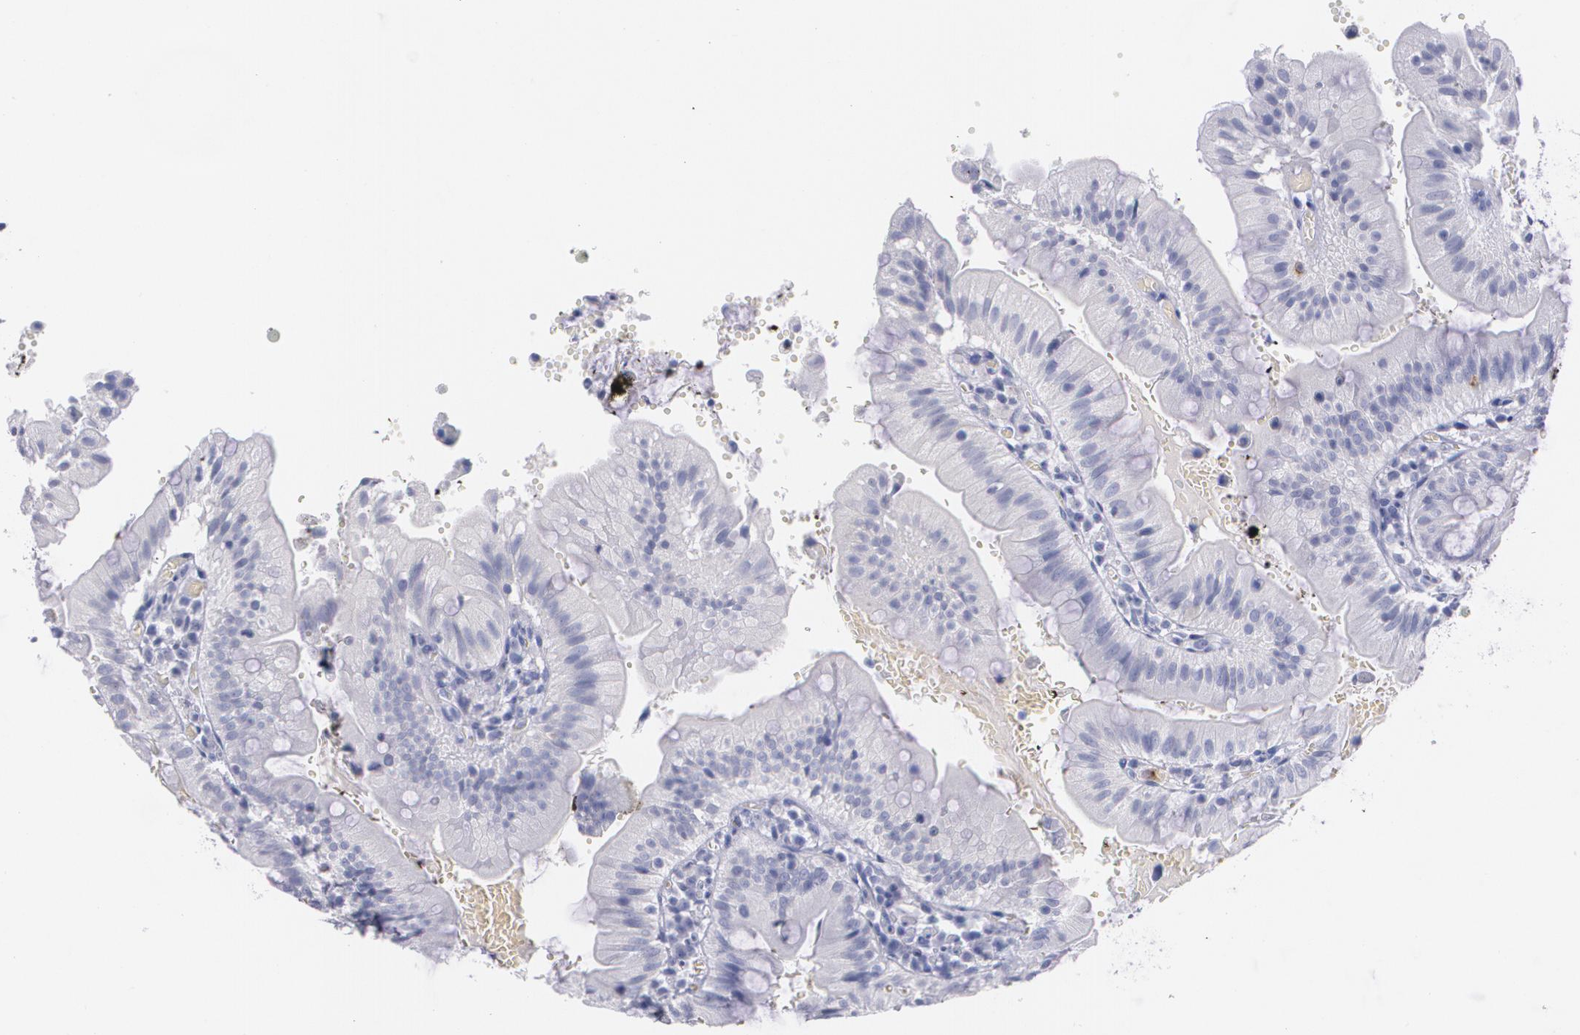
{"staining": {"intensity": "negative", "quantity": "none", "location": "none"}, "tissue": "small intestine", "cell_type": "Glandular cells", "image_type": "normal", "snomed": [{"axis": "morphology", "description": "Normal tissue, NOS"}, {"axis": "topography", "description": "Small intestine"}], "caption": "IHC of normal small intestine displays no expression in glandular cells. (IHC, brightfield microscopy, high magnification).", "gene": "HMMR", "patient": {"sex": "male", "age": 71}}